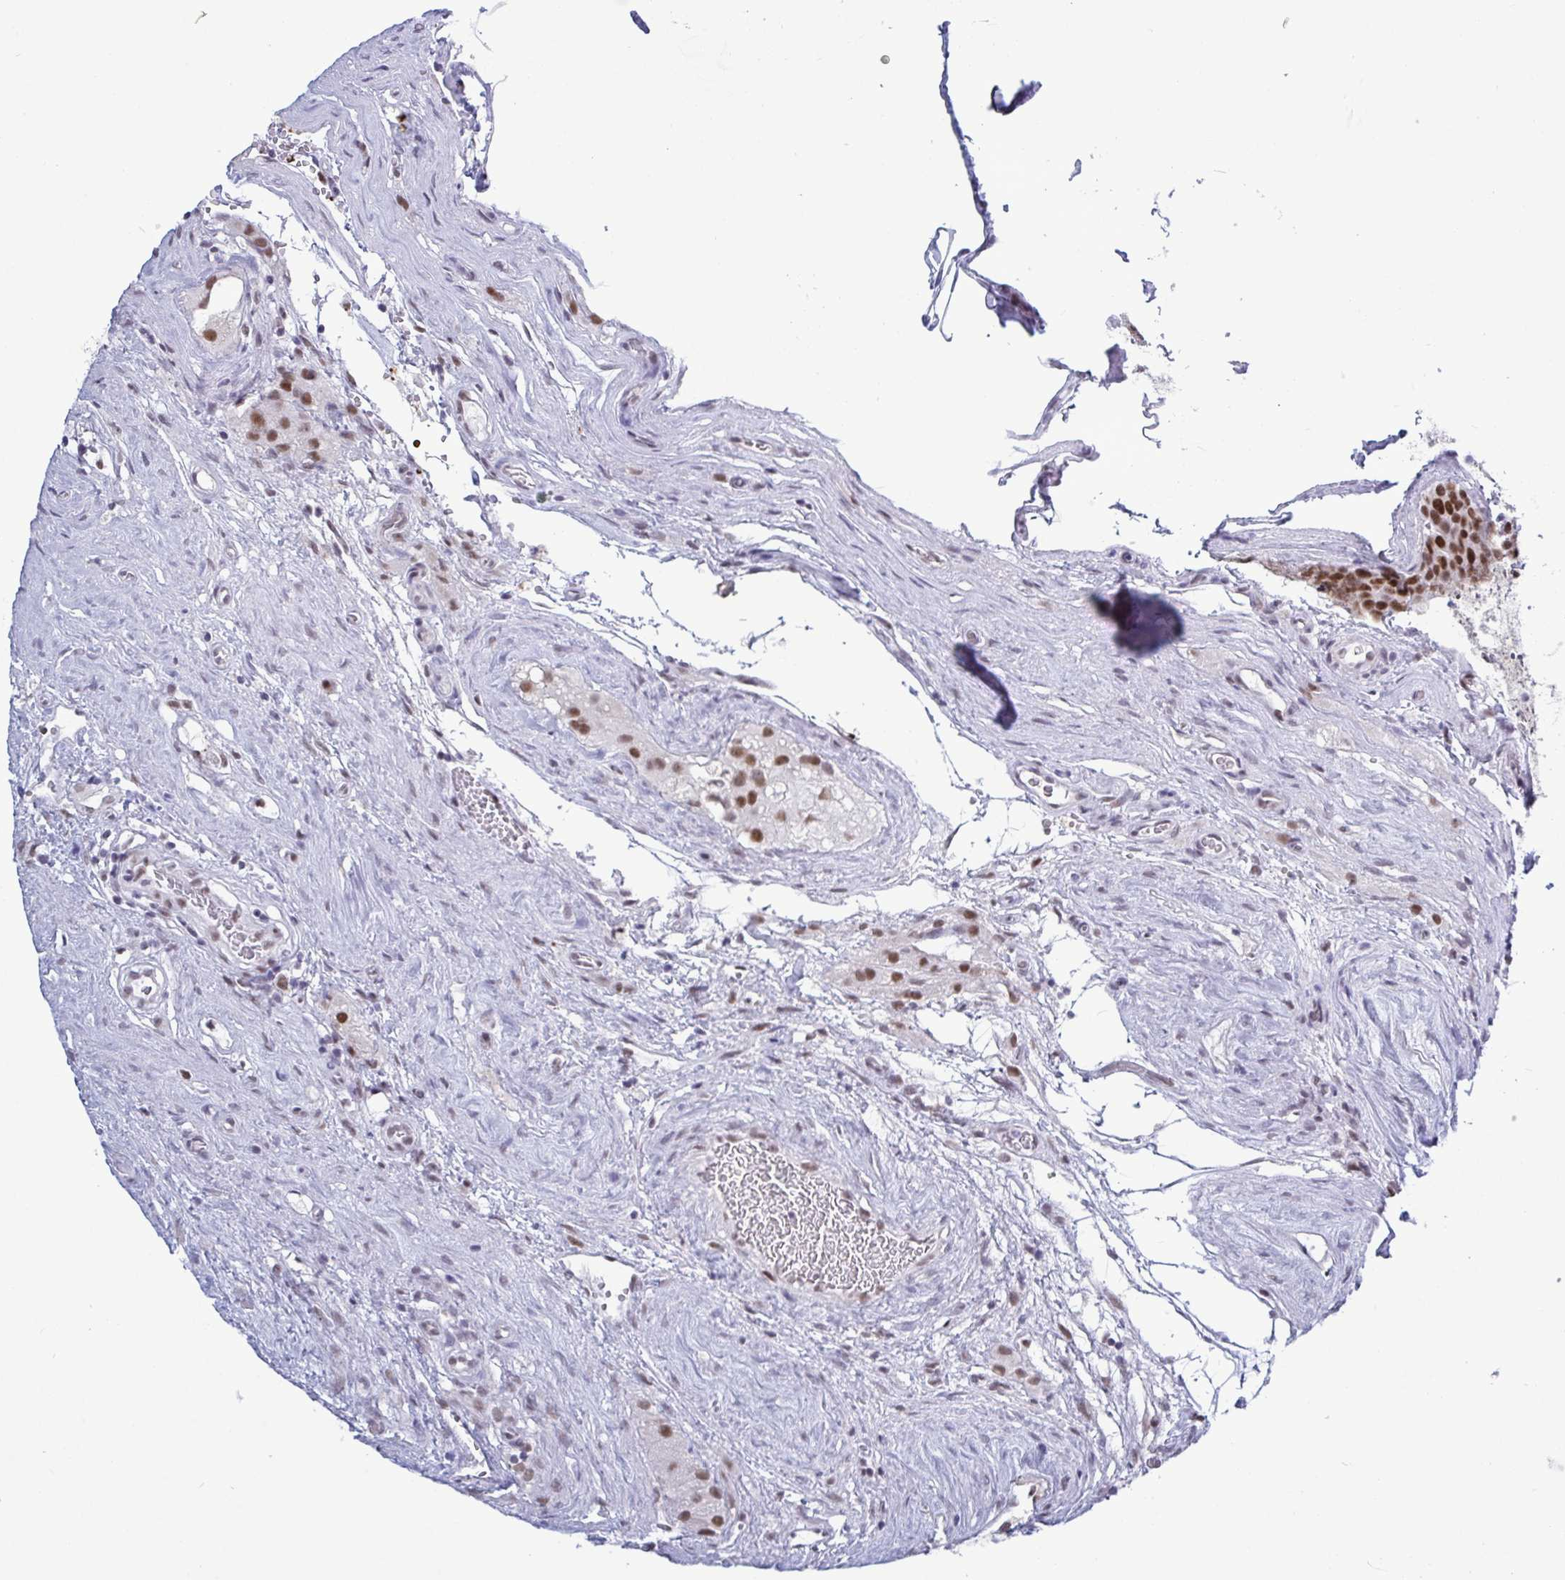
{"staining": {"intensity": "strong", "quantity": ">75%", "location": "nuclear"}, "tissue": "testis cancer", "cell_type": "Tumor cells", "image_type": "cancer", "snomed": [{"axis": "morphology", "description": "Seminoma, NOS"}, {"axis": "topography", "description": "Testis"}], "caption": "An image of testis cancer (seminoma) stained for a protein shows strong nuclear brown staining in tumor cells. (DAB (3,3'-diaminobenzidine) IHC, brown staining for protein, blue staining for nuclei).", "gene": "PPP1R10", "patient": {"sex": "male", "age": 71}}